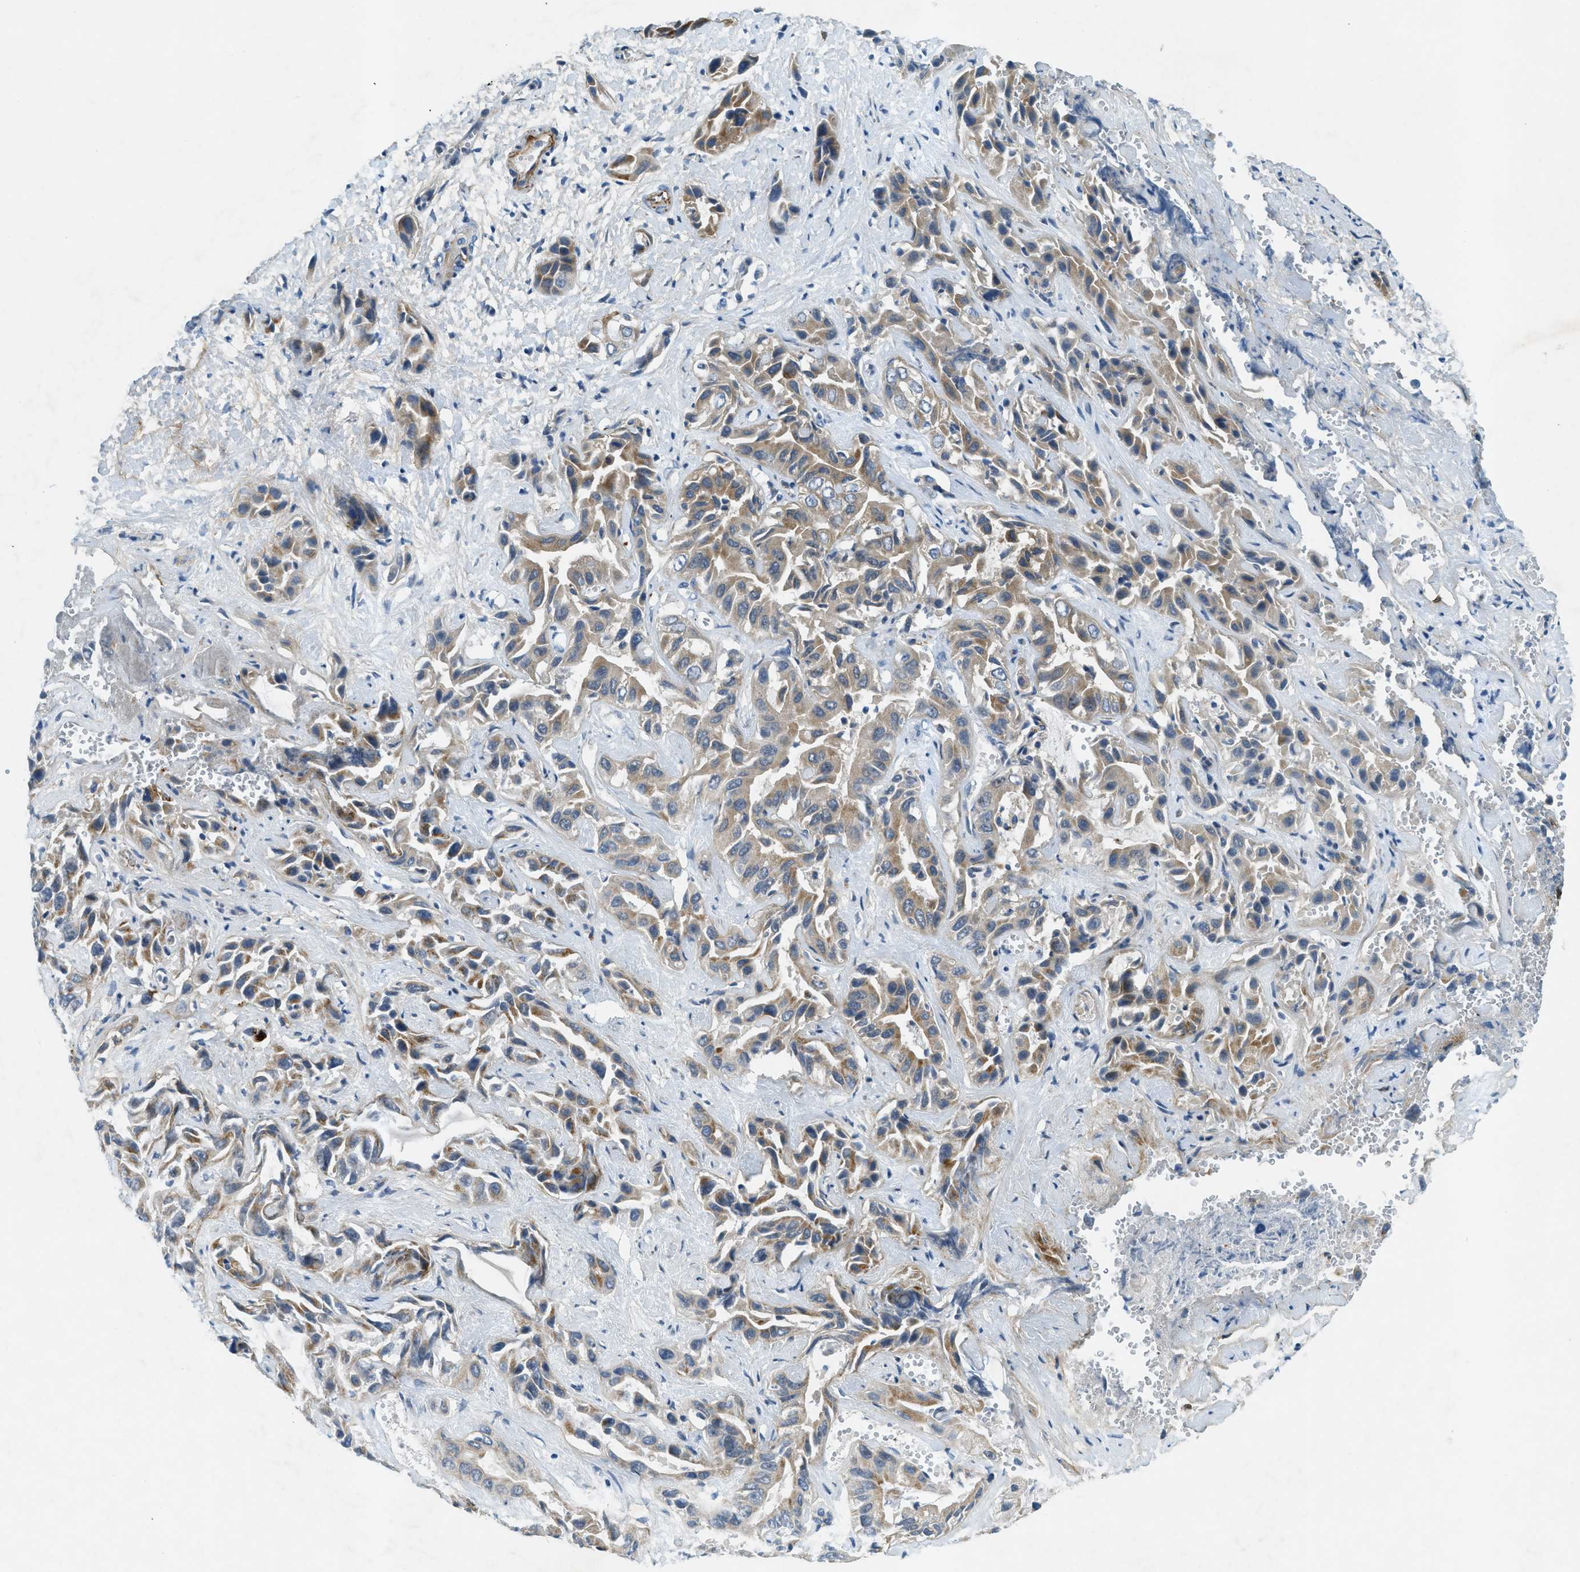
{"staining": {"intensity": "moderate", "quantity": ">75%", "location": "cytoplasmic/membranous"}, "tissue": "liver cancer", "cell_type": "Tumor cells", "image_type": "cancer", "snomed": [{"axis": "morphology", "description": "Cholangiocarcinoma"}, {"axis": "topography", "description": "Liver"}], "caption": "Liver cholangiocarcinoma stained with a brown dye reveals moderate cytoplasmic/membranous positive positivity in approximately >75% of tumor cells.", "gene": "SNX14", "patient": {"sex": "female", "age": 52}}